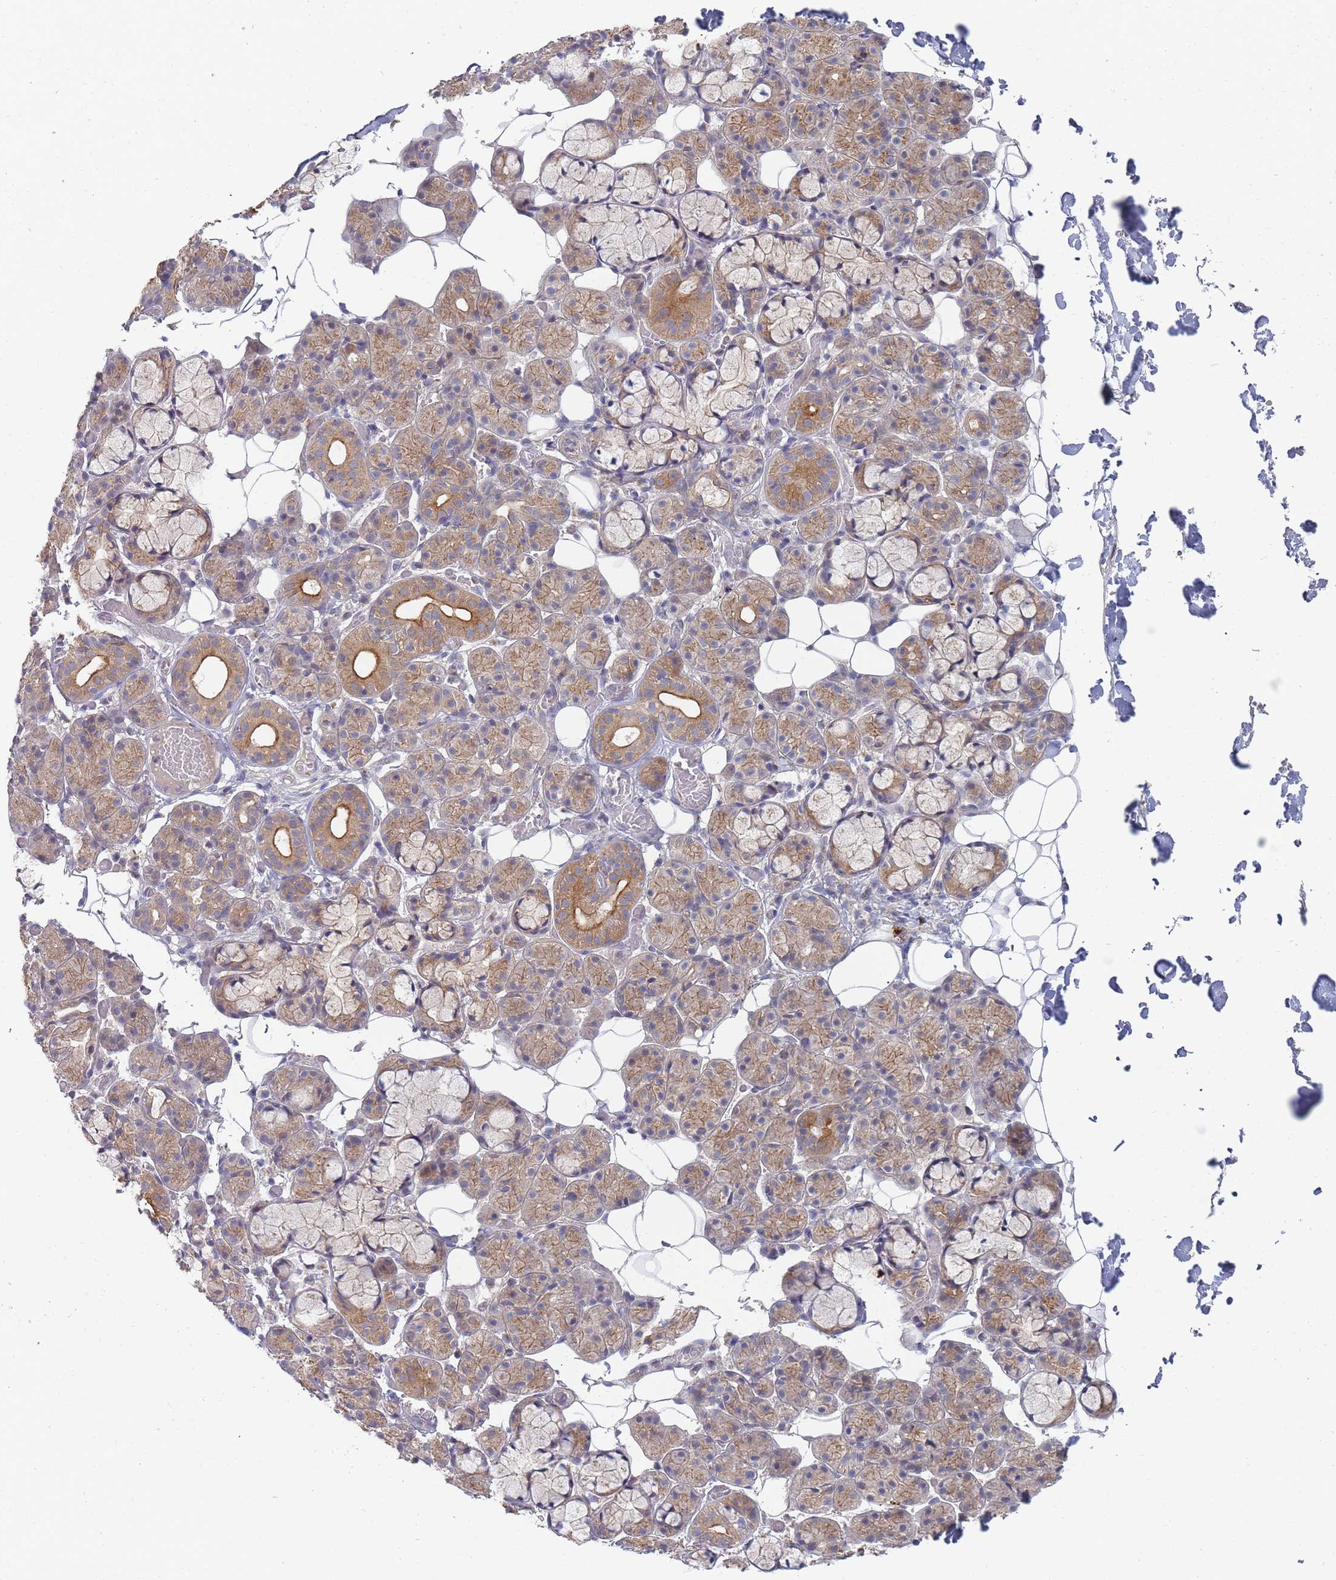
{"staining": {"intensity": "moderate", "quantity": "25%-75%", "location": "cytoplasmic/membranous"}, "tissue": "salivary gland", "cell_type": "Glandular cells", "image_type": "normal", "snomed": [{"axis": "morphology", "description": "Normal tissue, NOS"}, {"axis": "topography", "description": "Salivary gland"}], "caption": "Protein analysis of normal salivary gland exhibits moderate cytoplasmic/membranous expression in about 25%-75% of glandular cells.", "gene": "SLC35F5", "patient": {"sex": "male", "age": 63}}